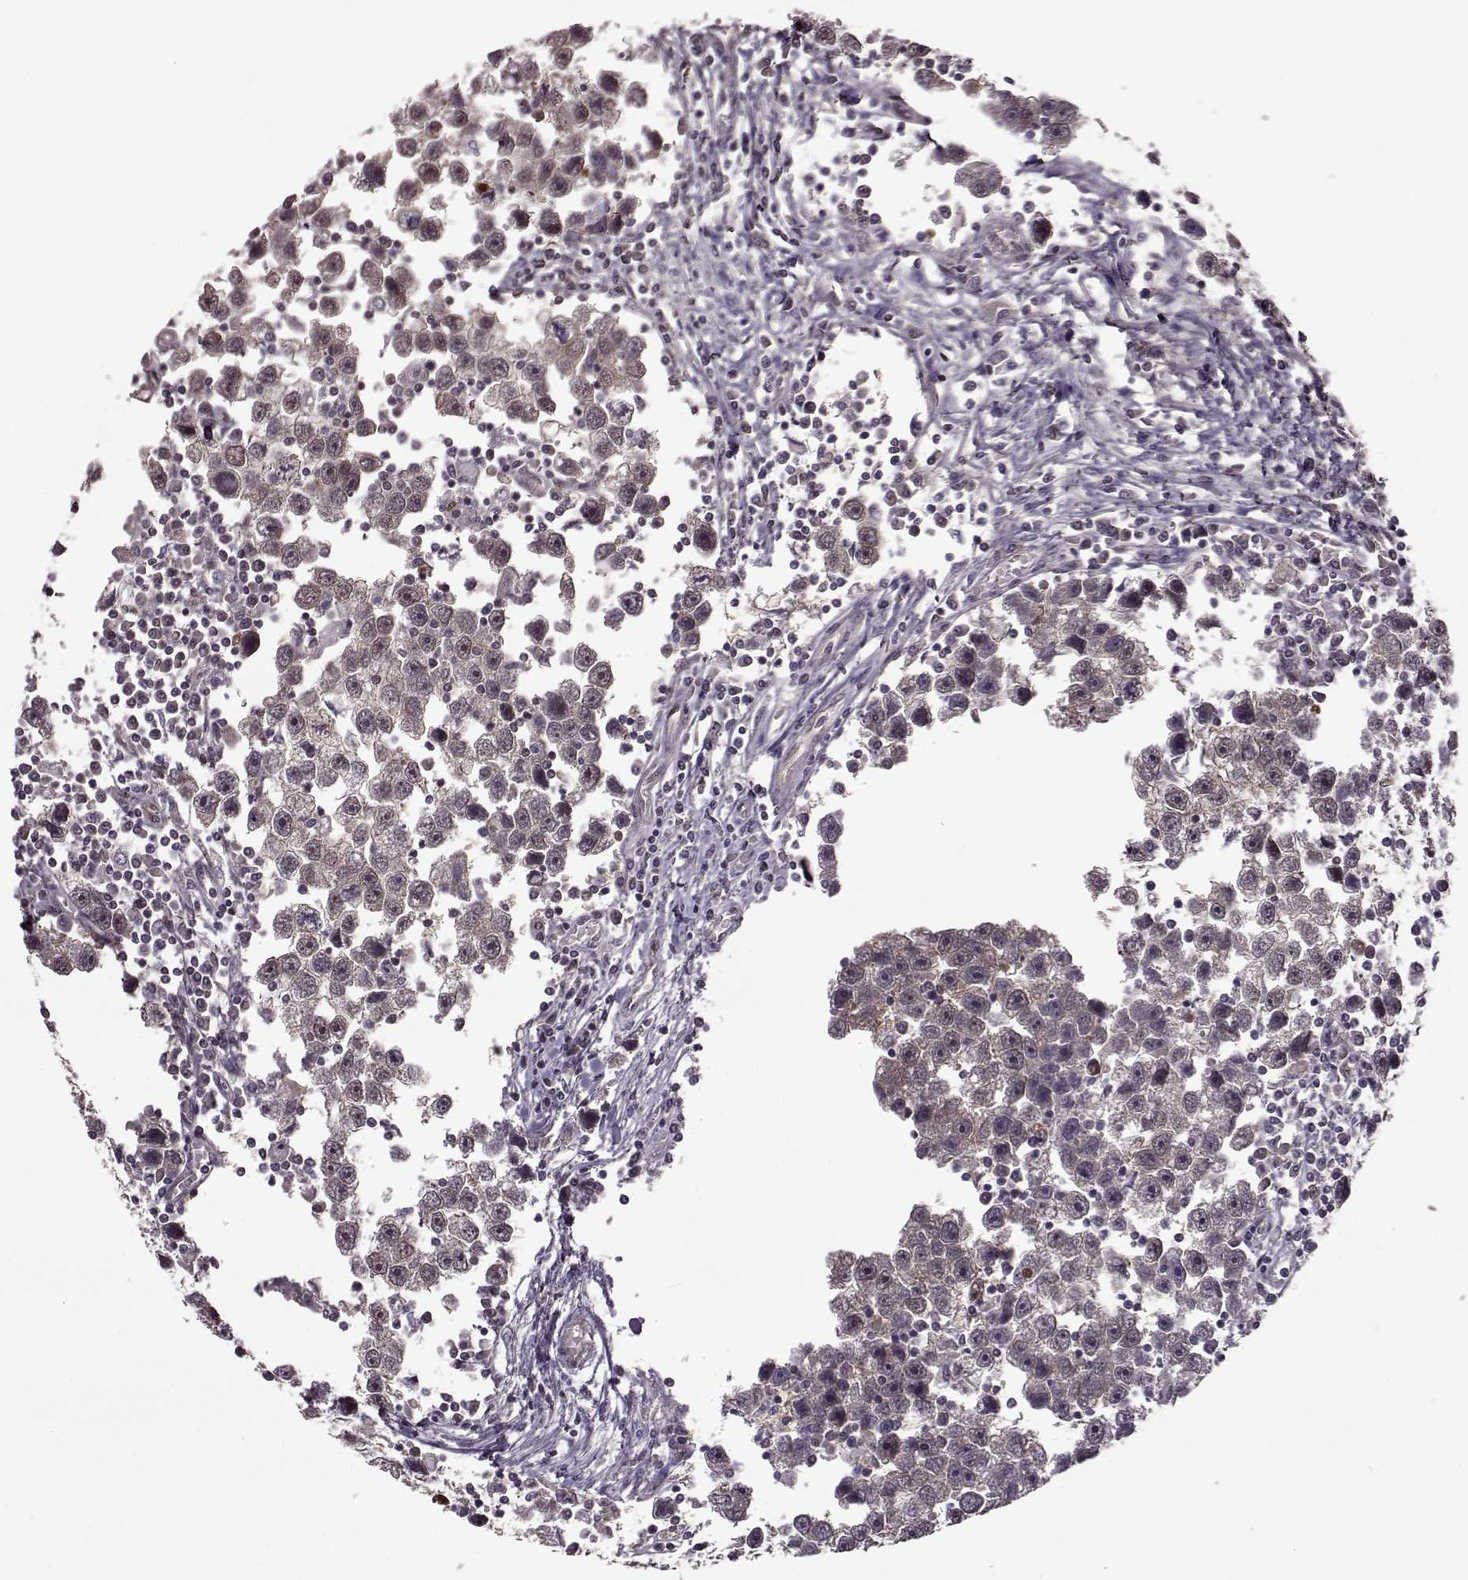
{"staining": {"intensity": "weak", "quantity": ">75%", "location": "cytoplasmic/membranous"}, "tissue": "testis cancer", "cell_type": "Tumor cells", "image_type": "cancer", "snomed": [{"axis": "morphology", "description": "Seminoma, NOS"}, {"axis": "topography", "description": "Testis"}], "caption": "High-magnification brightfield microscopy of testis seminoma stained with DAB (3,3'-diaminobenzidine) (brown) and counterstained with hematoxylin (blue). tumor cells exhibit weak cytoplasmic/membranous positivity is identified in about>75% of cells.", "gene": "FTO", "patient": {"sex": "male", "age": 30}}